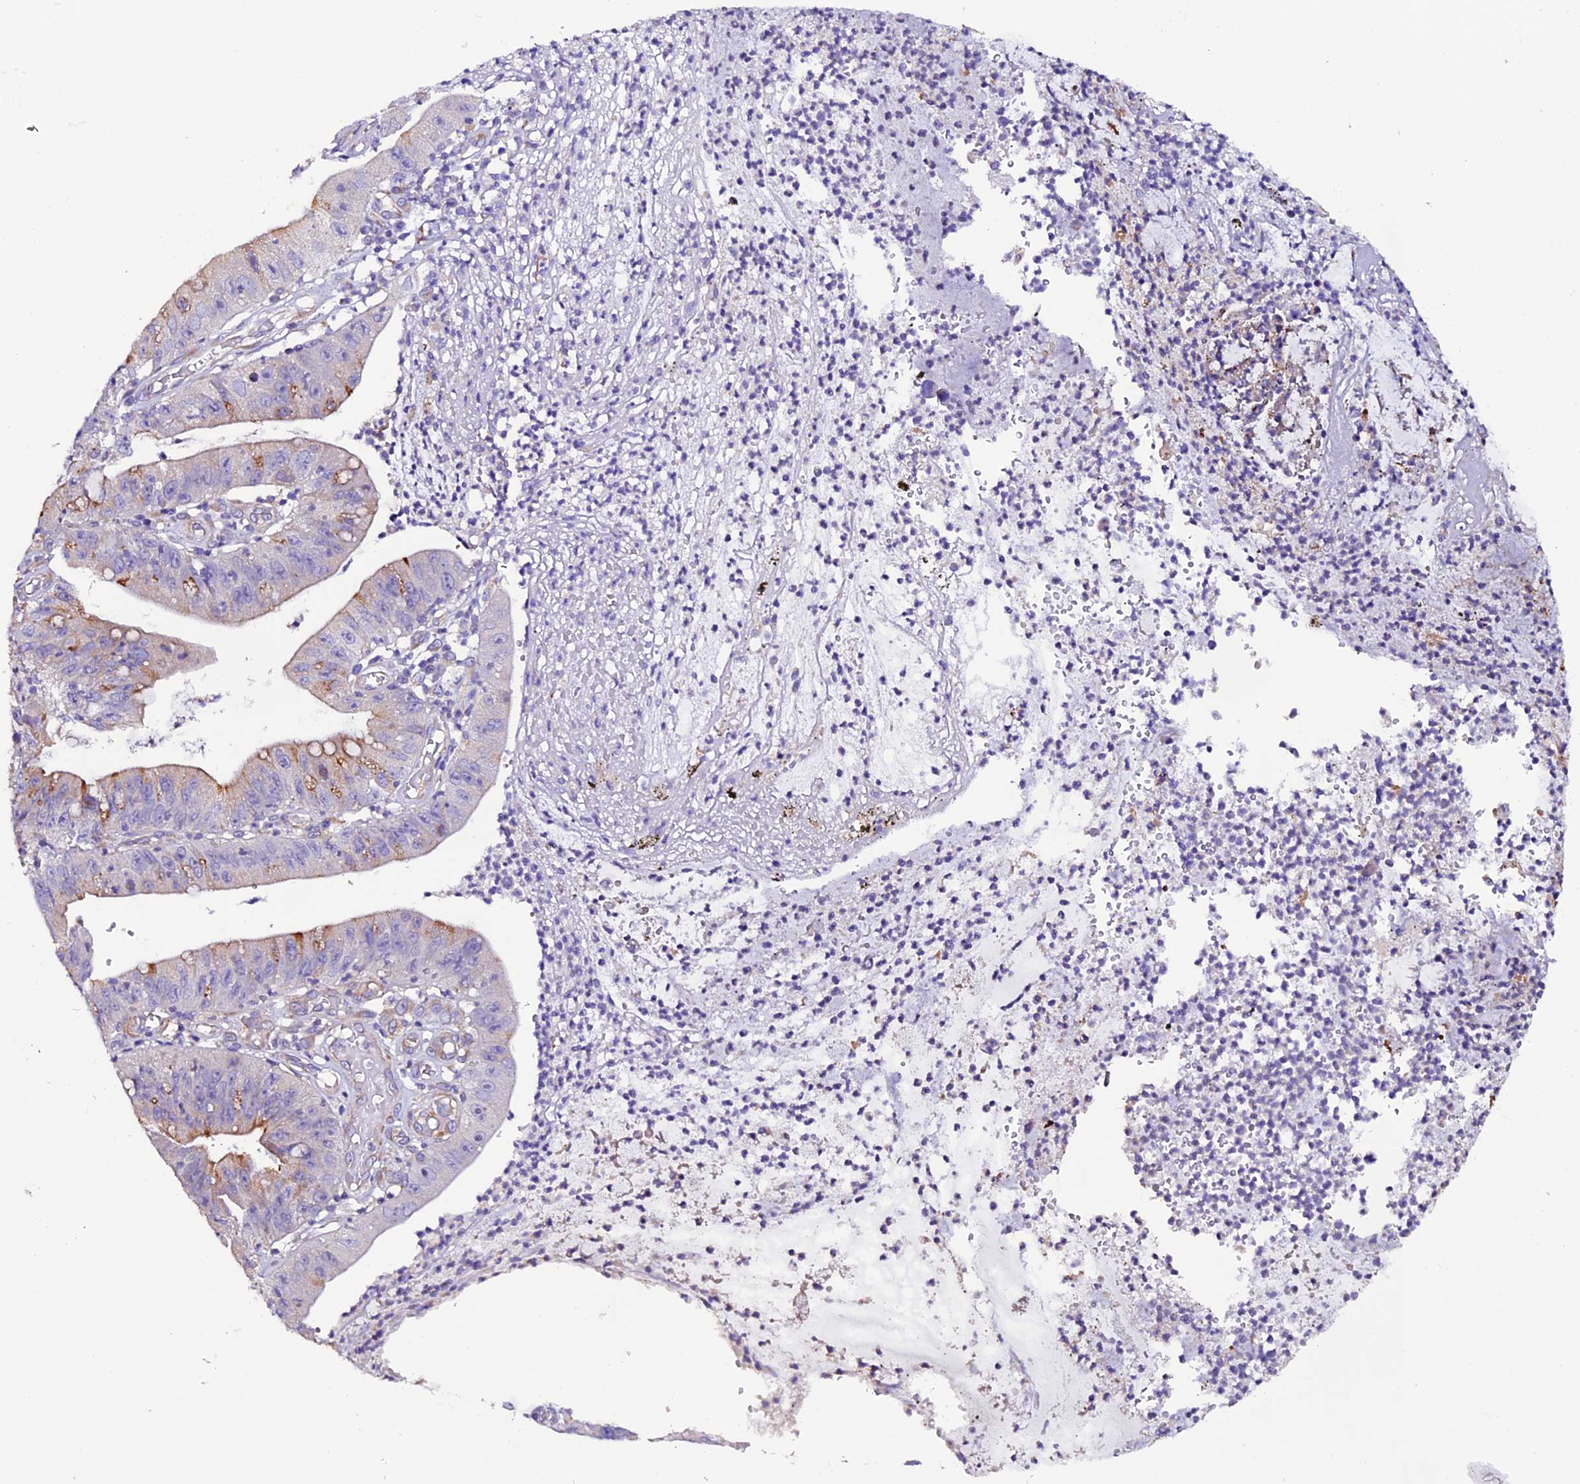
{"staining": {"intensity": "weak", "quantity": "<25%", "location": "cytoplasmic/membranous"}, "tissue": "stomach cancer", "cell_type": "Tumor cells", "image_type": "cancer", "snomed": [{"axis": "morphology", "description": "Adenocarcinoma, NOS"}, {"axis": "topography", "description": "Stomach"}], "caption": "This is an IHC photomicrograph of human adenocarcinoma (stomach). There is no staining in tumor cells.", "gene": "CLN5", "patient": {"sex": "male", "age": 59}}